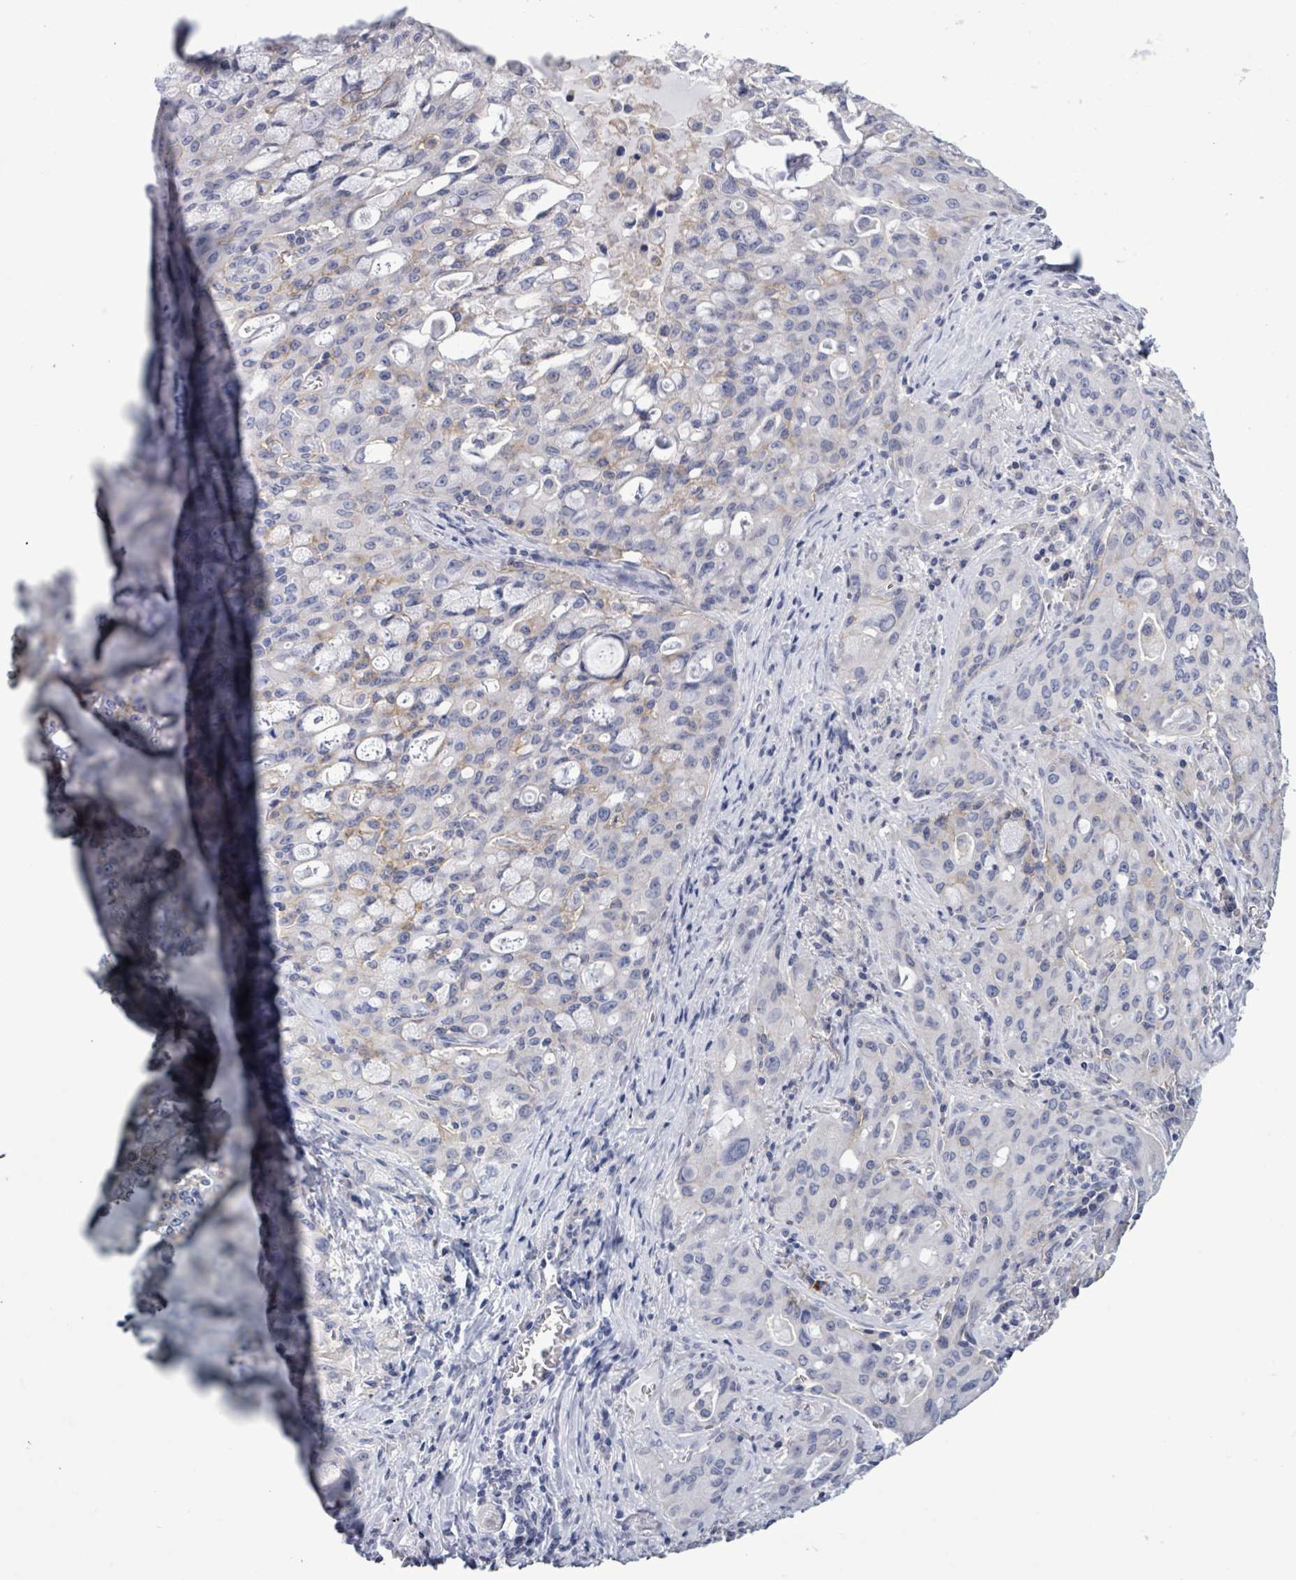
{"staining": {"intensity": "negative", "quantity": "none", "location": "none"}, "tissue": "lung cancer", "cell_type": "Tumor cells", "image_type": "cancer", "snomed": [{"axis": "morphology", "description": "Adenocarcinoma, NOS"}, {"axis": "topography", "description": "Lung"}], "caption": "This is a image of IHC staining of lung cancer, which shows no positivity in tumor cells.", "gene": "BSG", "patient": {"sex": "female", "age": 44}}